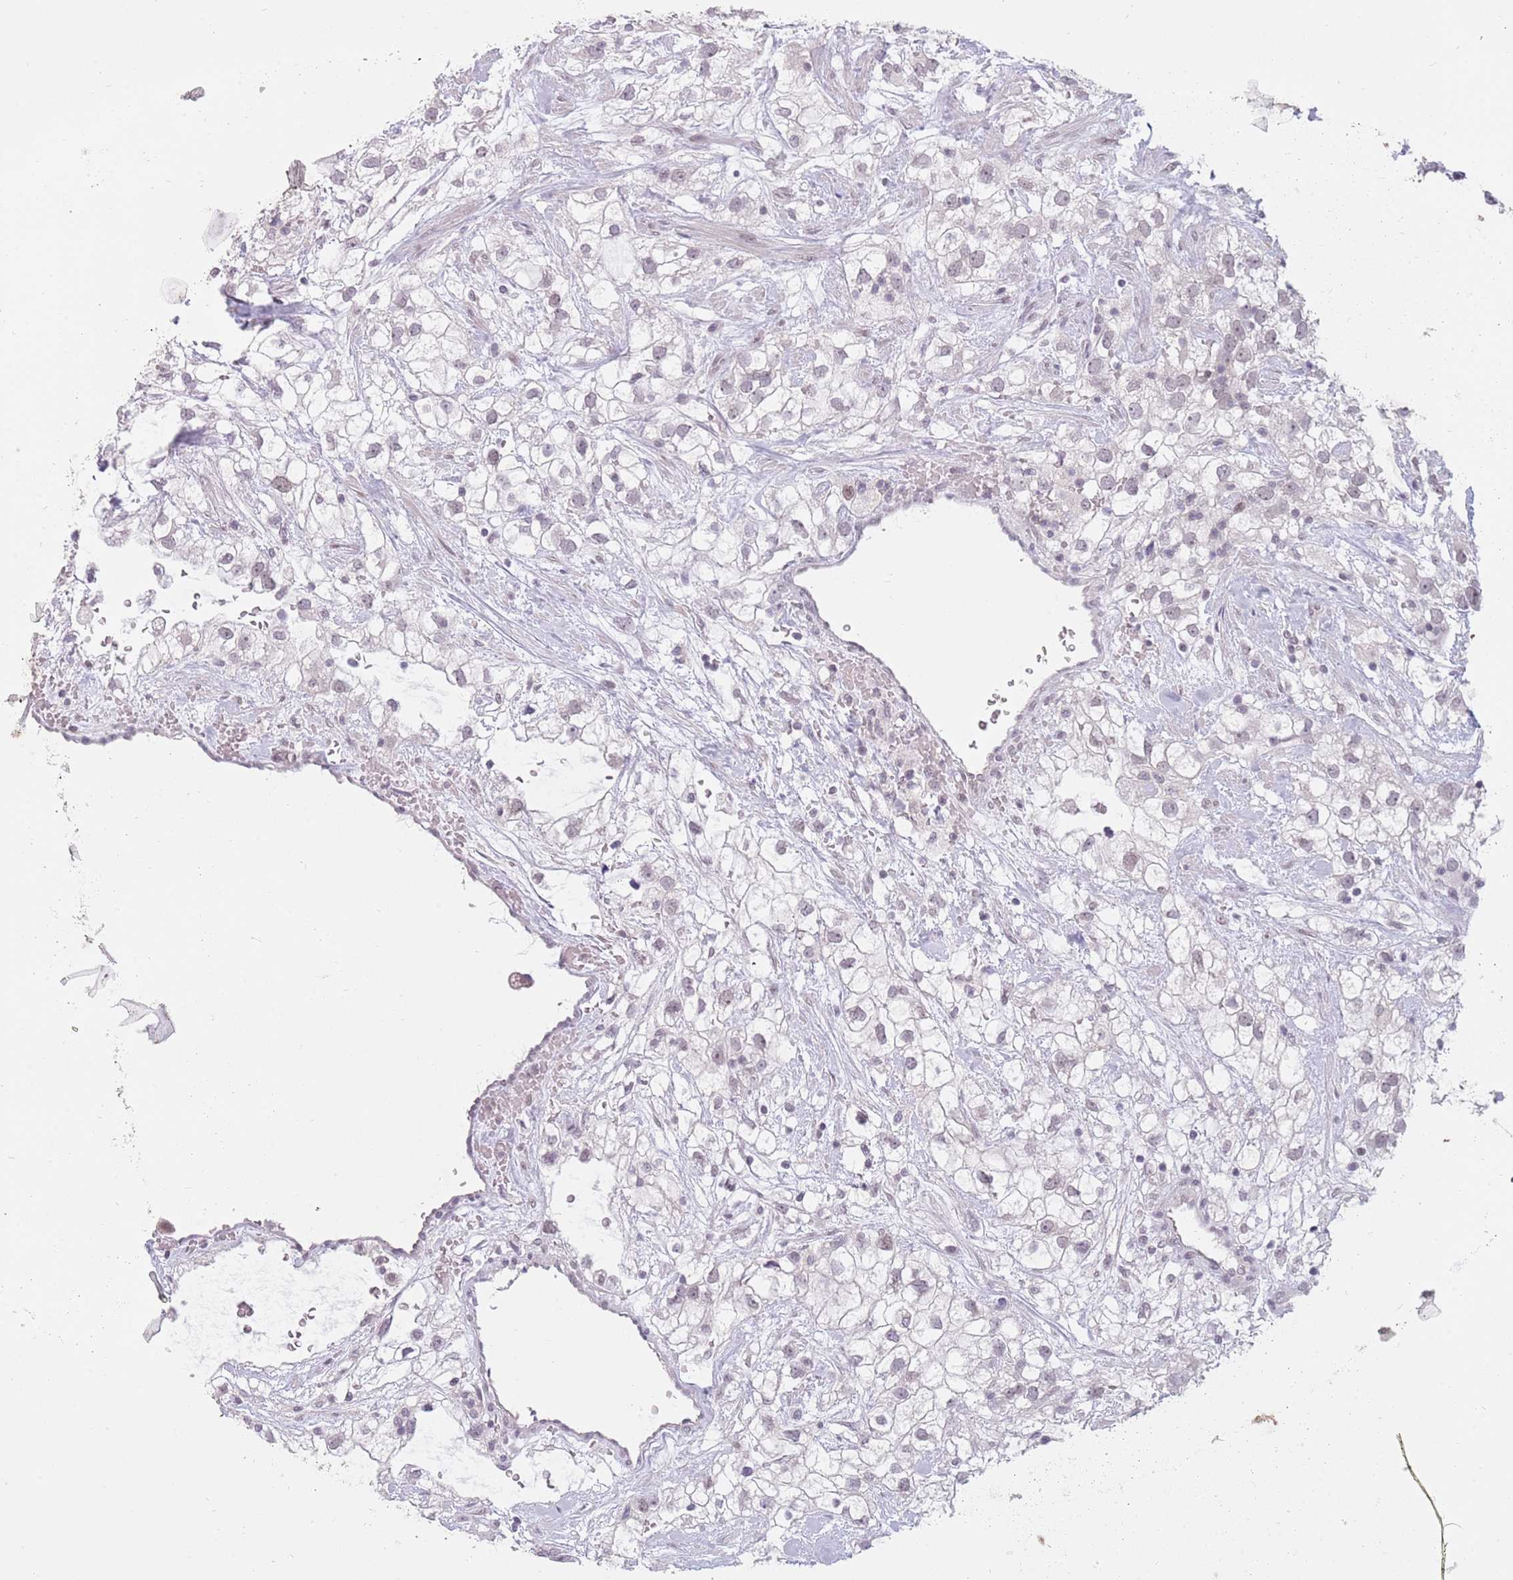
{"staining": {"intensity": "weak", "quantity": "<25%", "location": "nuclear"}, "tissue": "renal cancer", "cell_type": "Tumor cells", "image_type": "cancer", "snomed": [{"axis": "morphology", "description": "Adenocarcinoma, NOS"}, {"axis": "topography", "description": "Kidney"}], "caption": "This is a image of immunohistochemistry staining of renal cancer (adenocarcinoma), which shows no staining in tumor cells. Nuclei are stained in blue.", "gene": "ZNF574", "patient": {"sex": "male", "age": 59}}